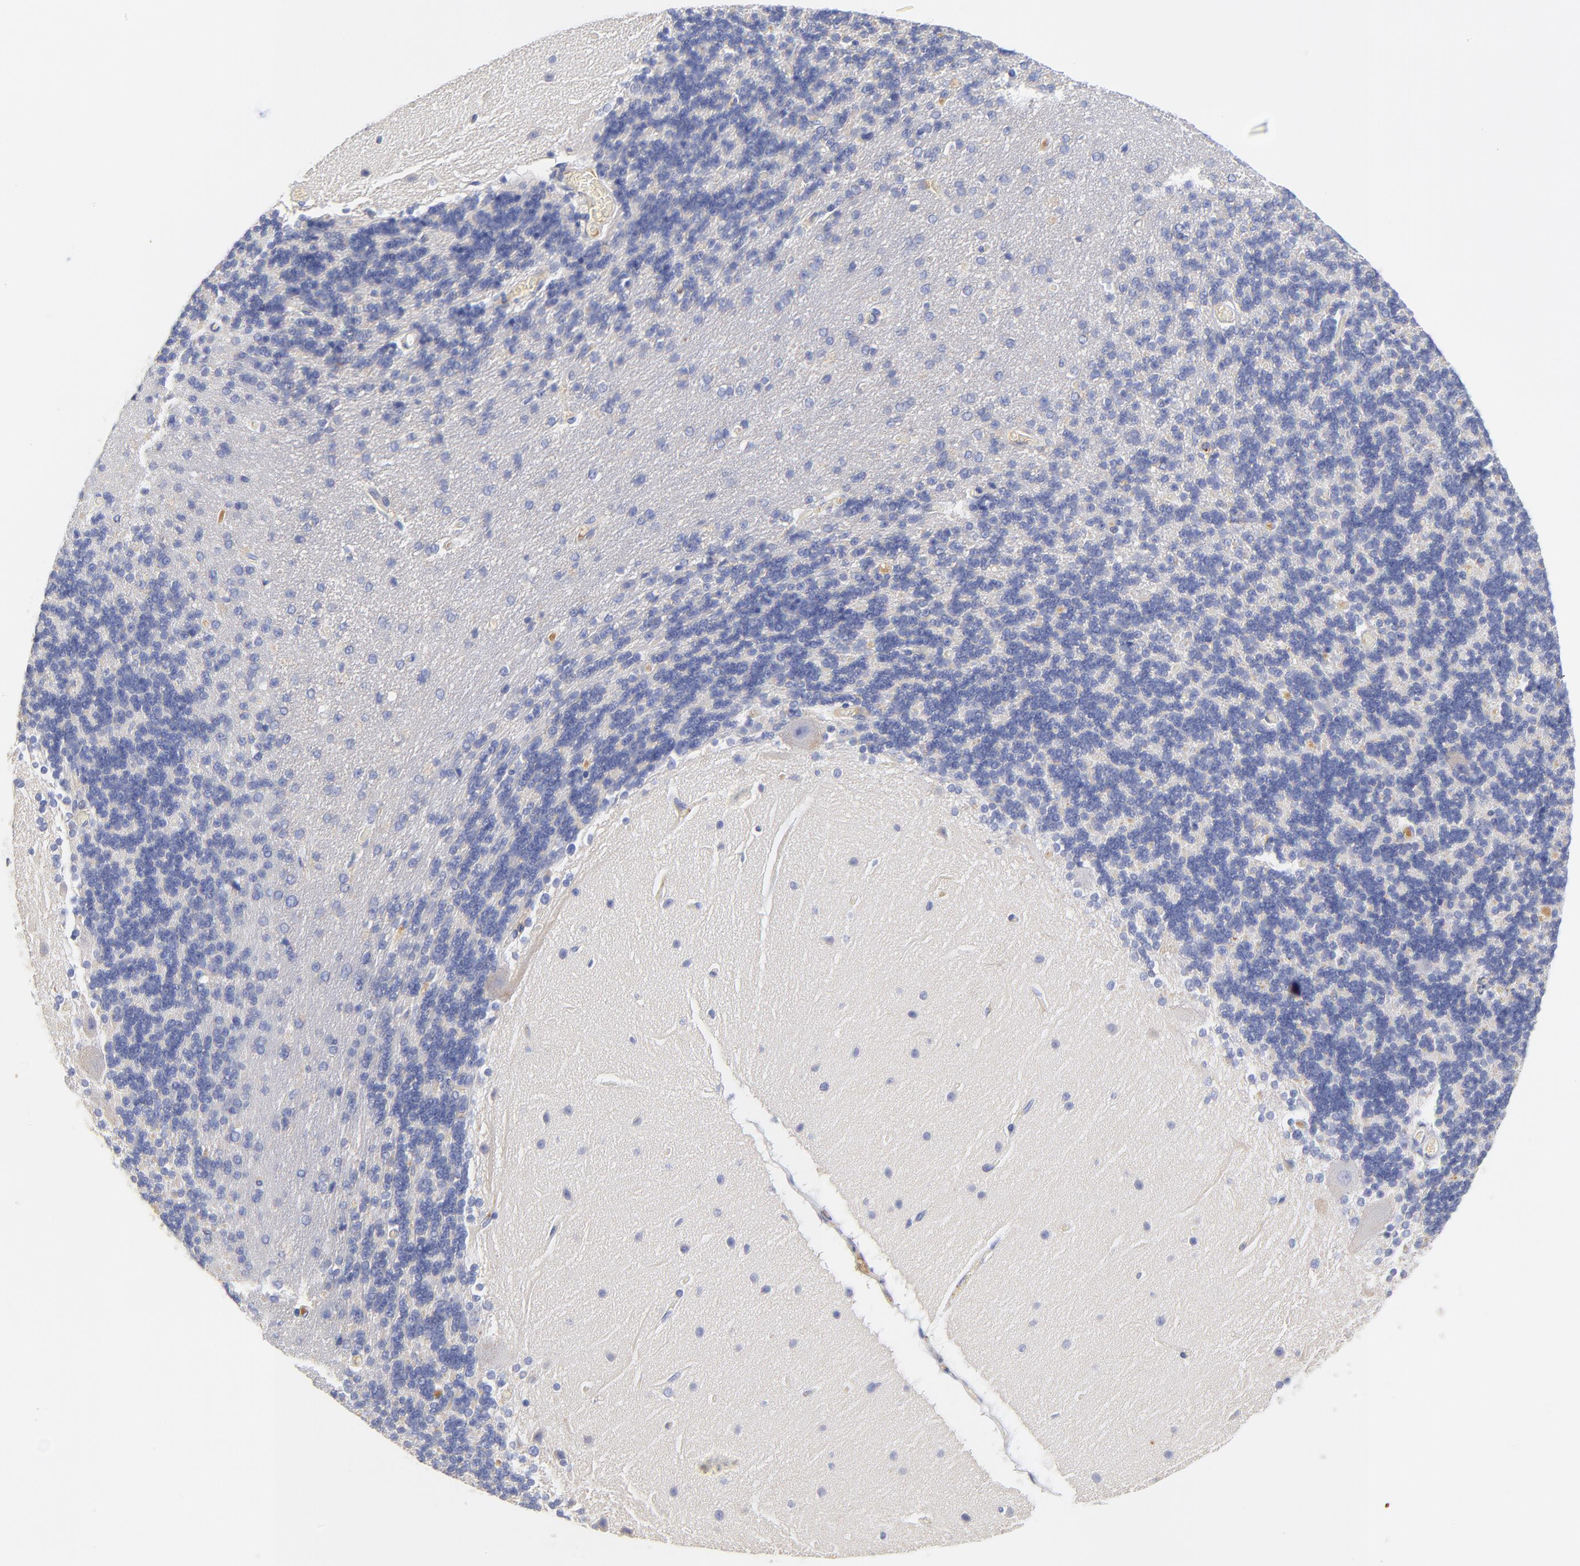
{"staining": {"intensity": "negative", "quantity": "none", "location": "none"}, "tissue": "cerebellum", "cell_type": "Cells in granular layer", "image_type": "normal", "snomed": [{"axis": "morphology", "description": "Normal tissue, NOS"}, {"axis": "topography", "description": "Cerebellum"}], "caption": "There is no significant staining in cells in granular layer of cerebellum.", "gene": "MDGA2", "patient": {"sex": "female", "age": 54}}